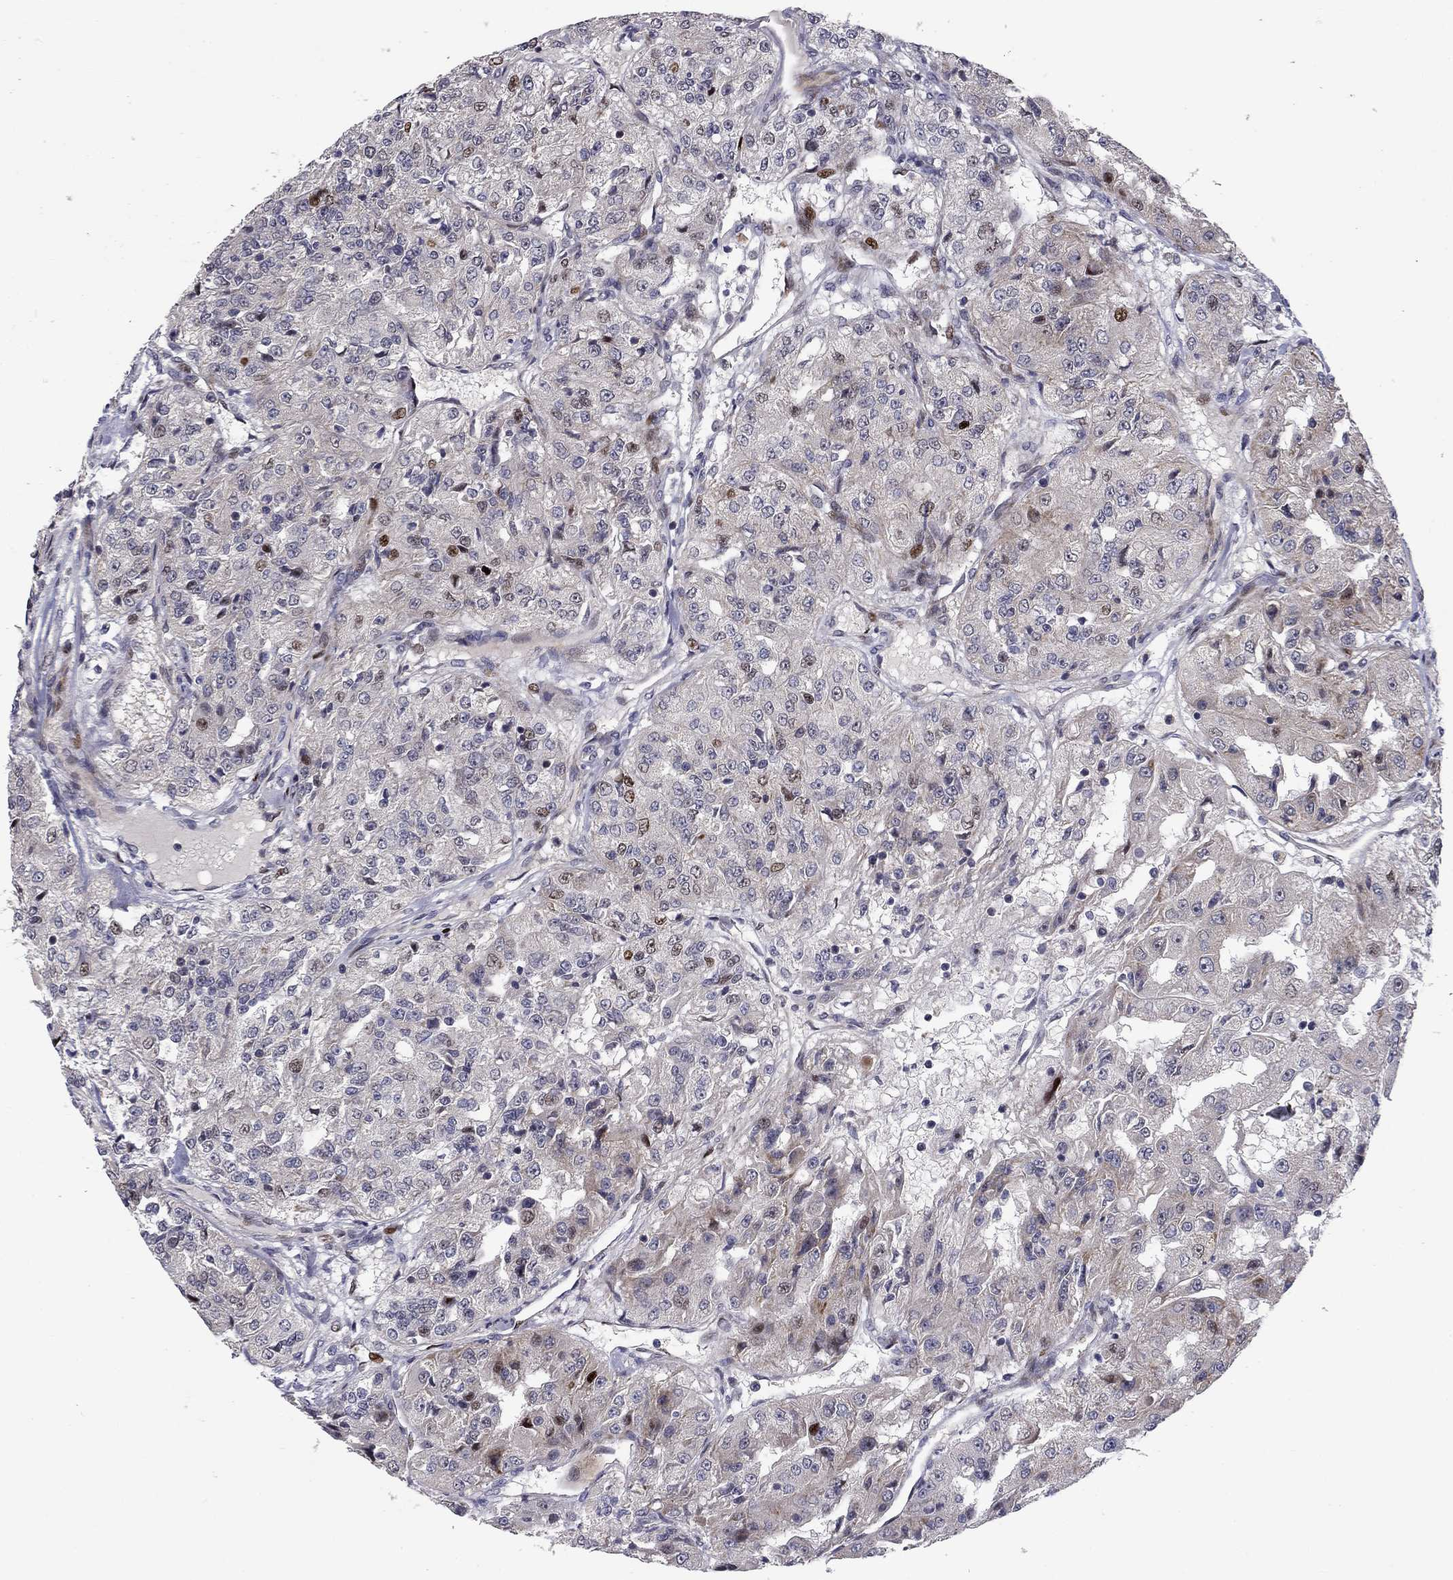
{"staining": {"intensity": "strong", "quantity": "<25%", "location": "nuclear"}, "tissue": "renal cancer", "cell_type": "Tumor cells", "image_type": "cancer", "snomed": [{"axis": "morphology", "description": "Adenocarcinoma, NOS"}, {"axis": "topography", "description": "Kidney"}], "caption": "Strong nuclear positivity is seen in approximately <25% of tumor cells in renal cancer.", "gene": "MIOS", "patient": {"sex": "female", "age": 63}}